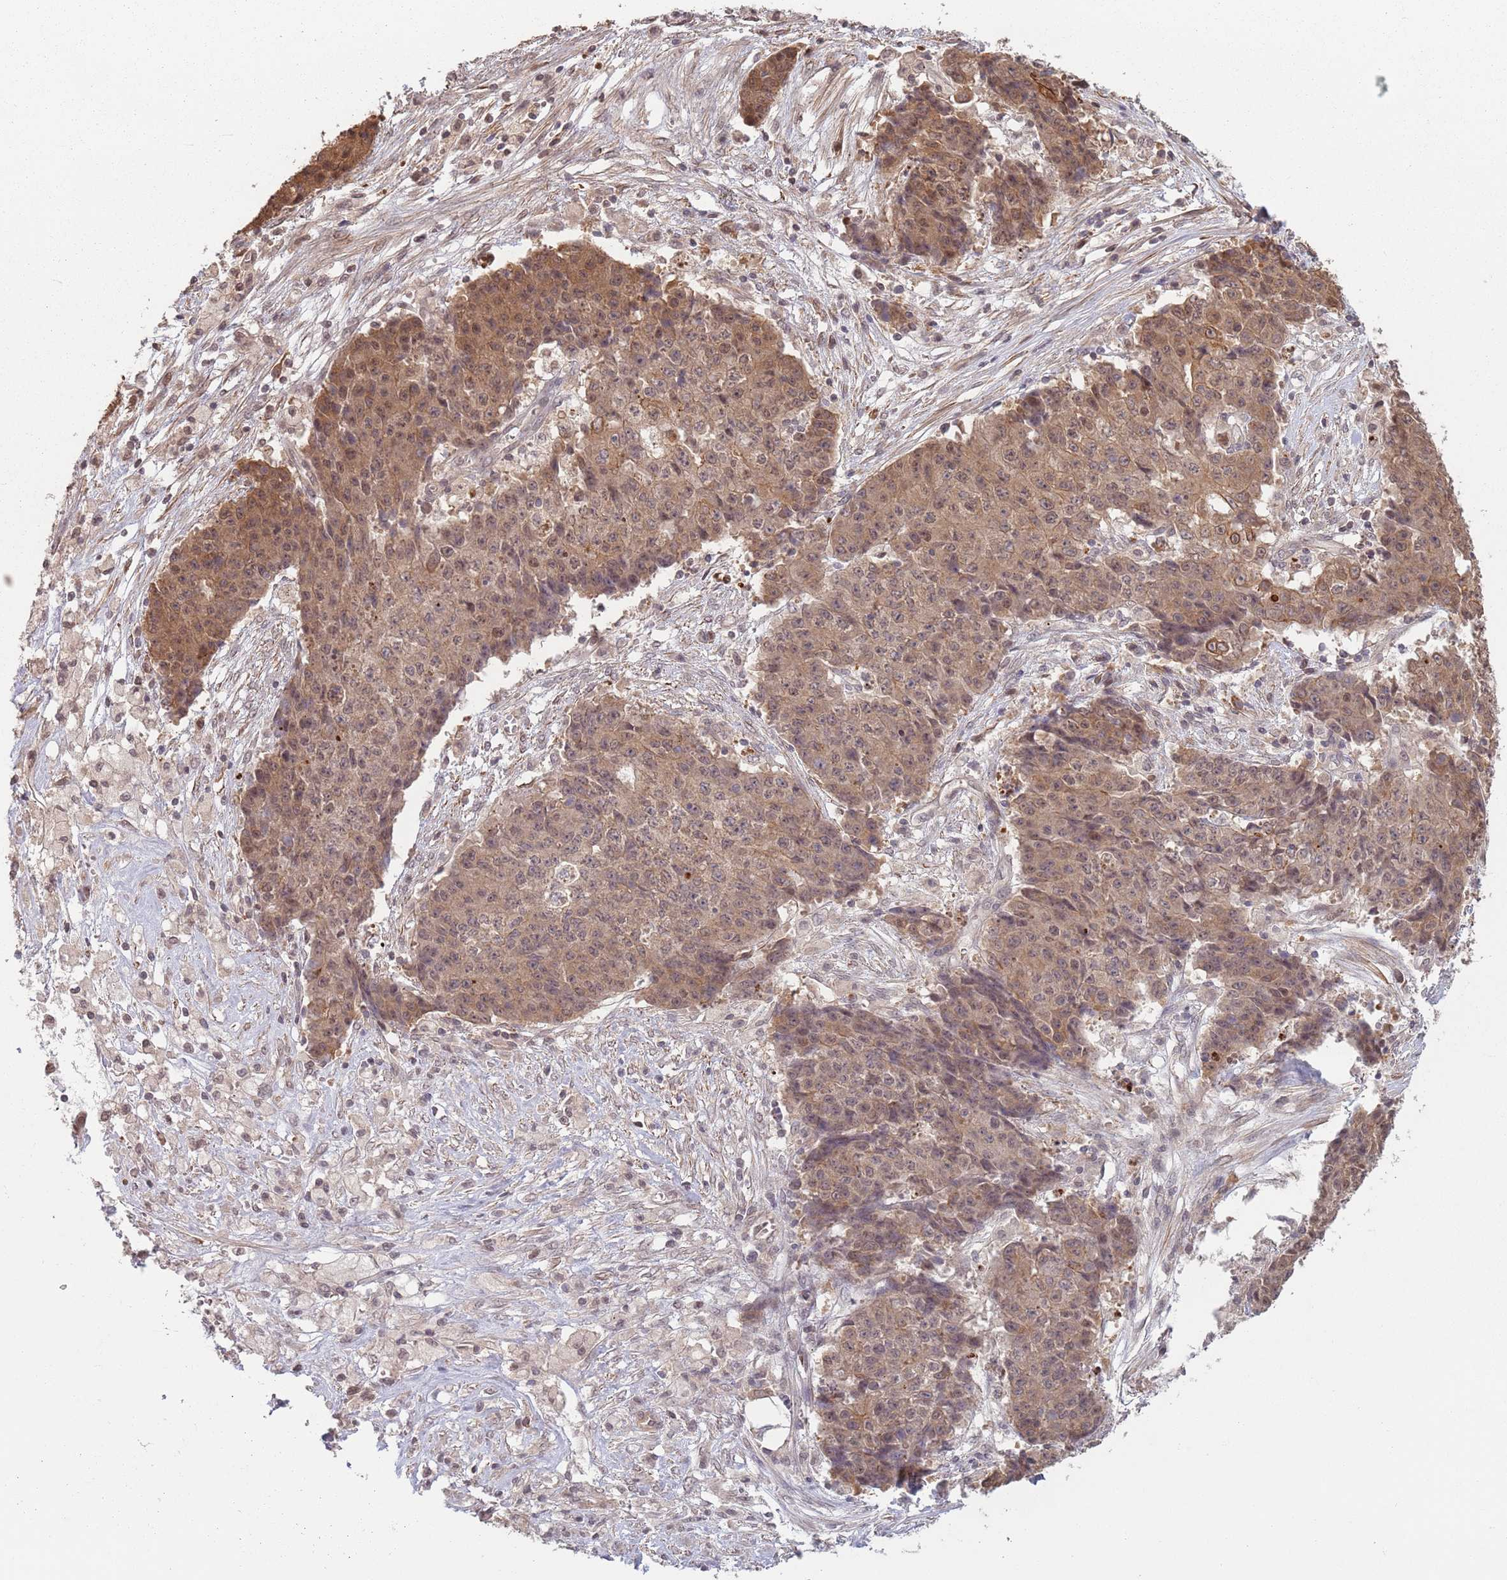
{"staining": {"intensity": "moderate", "quantity": ">75%", "location": "cytoplasmic/membranous,nuclear"}, "tissue": "ovarian cancer", "cell_type": "Tumor cells", "image_type": "cancer", "snomed": [{"axis": "morphology", "description": "Carcinoma, endometroid"}, {"axis": "topography", "description": "Ovary"}], "caption": "This histopathology image demonstrates endometroid carcinoma (ovarian) stained with IHC to label a protein in brown. The cytoplasmic/membranous and nuclear of tumor cells show moderate positivity for the protein. Nuclei are counter-stained blue.", "gene": "CCDC154", "patient": {"sex": "female", "age": 42}}